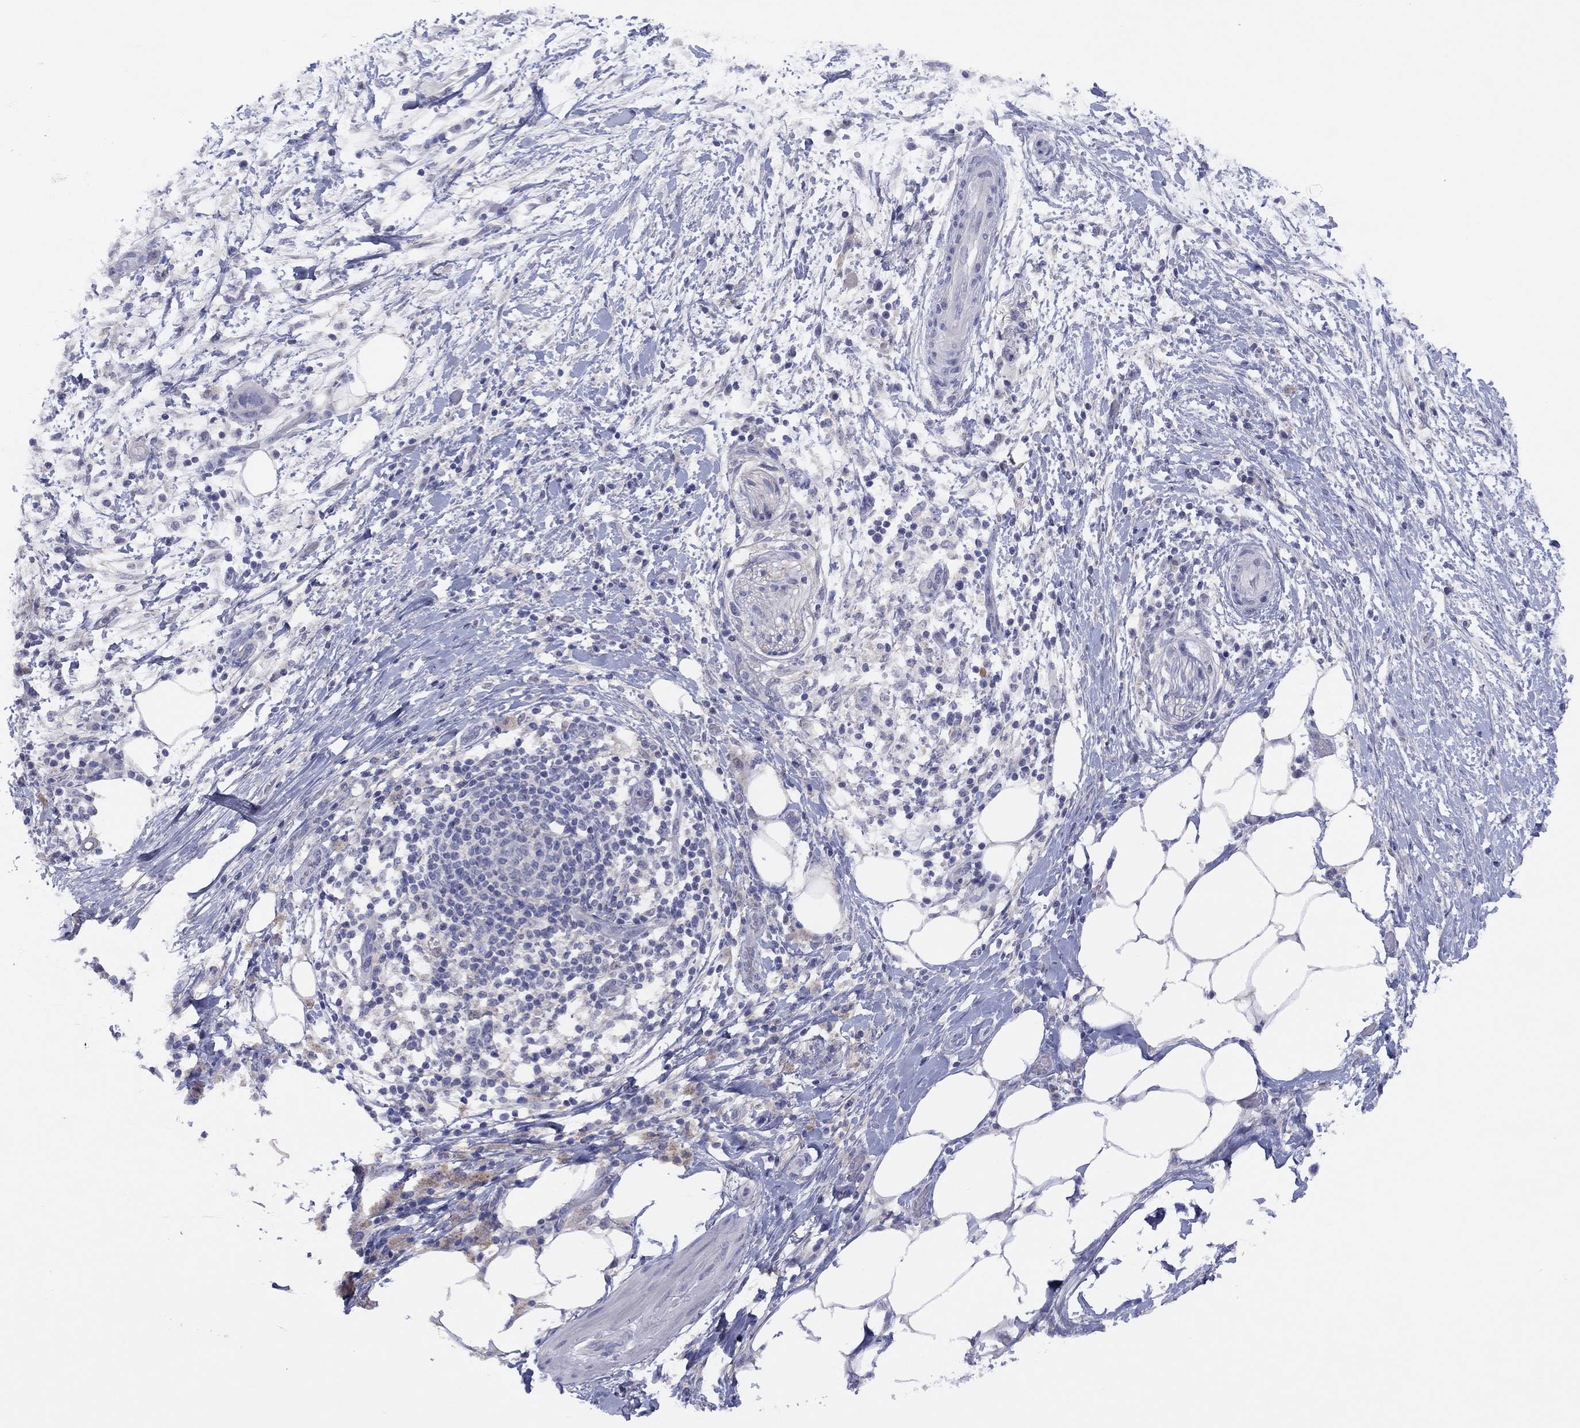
{"staining": {"intensity": "negative", "quantity": "none", "location": "none"}, "tissue": "pancreatic cancer", "cell_type": "Tumor cells", "image_type": "cancer", "snomed": [{"axis": "morphology", "description": "Adenocarcinoma, NOS"}, {"axis": "topography", "description": "Pancreas"}], "caption": "Protein analysis of pancreatic cancer (adenocarcinoma) displays no significant staining in tumor cells.", "gene": "CYP2B6", "patient": {"sex": "female", "age": 72}}